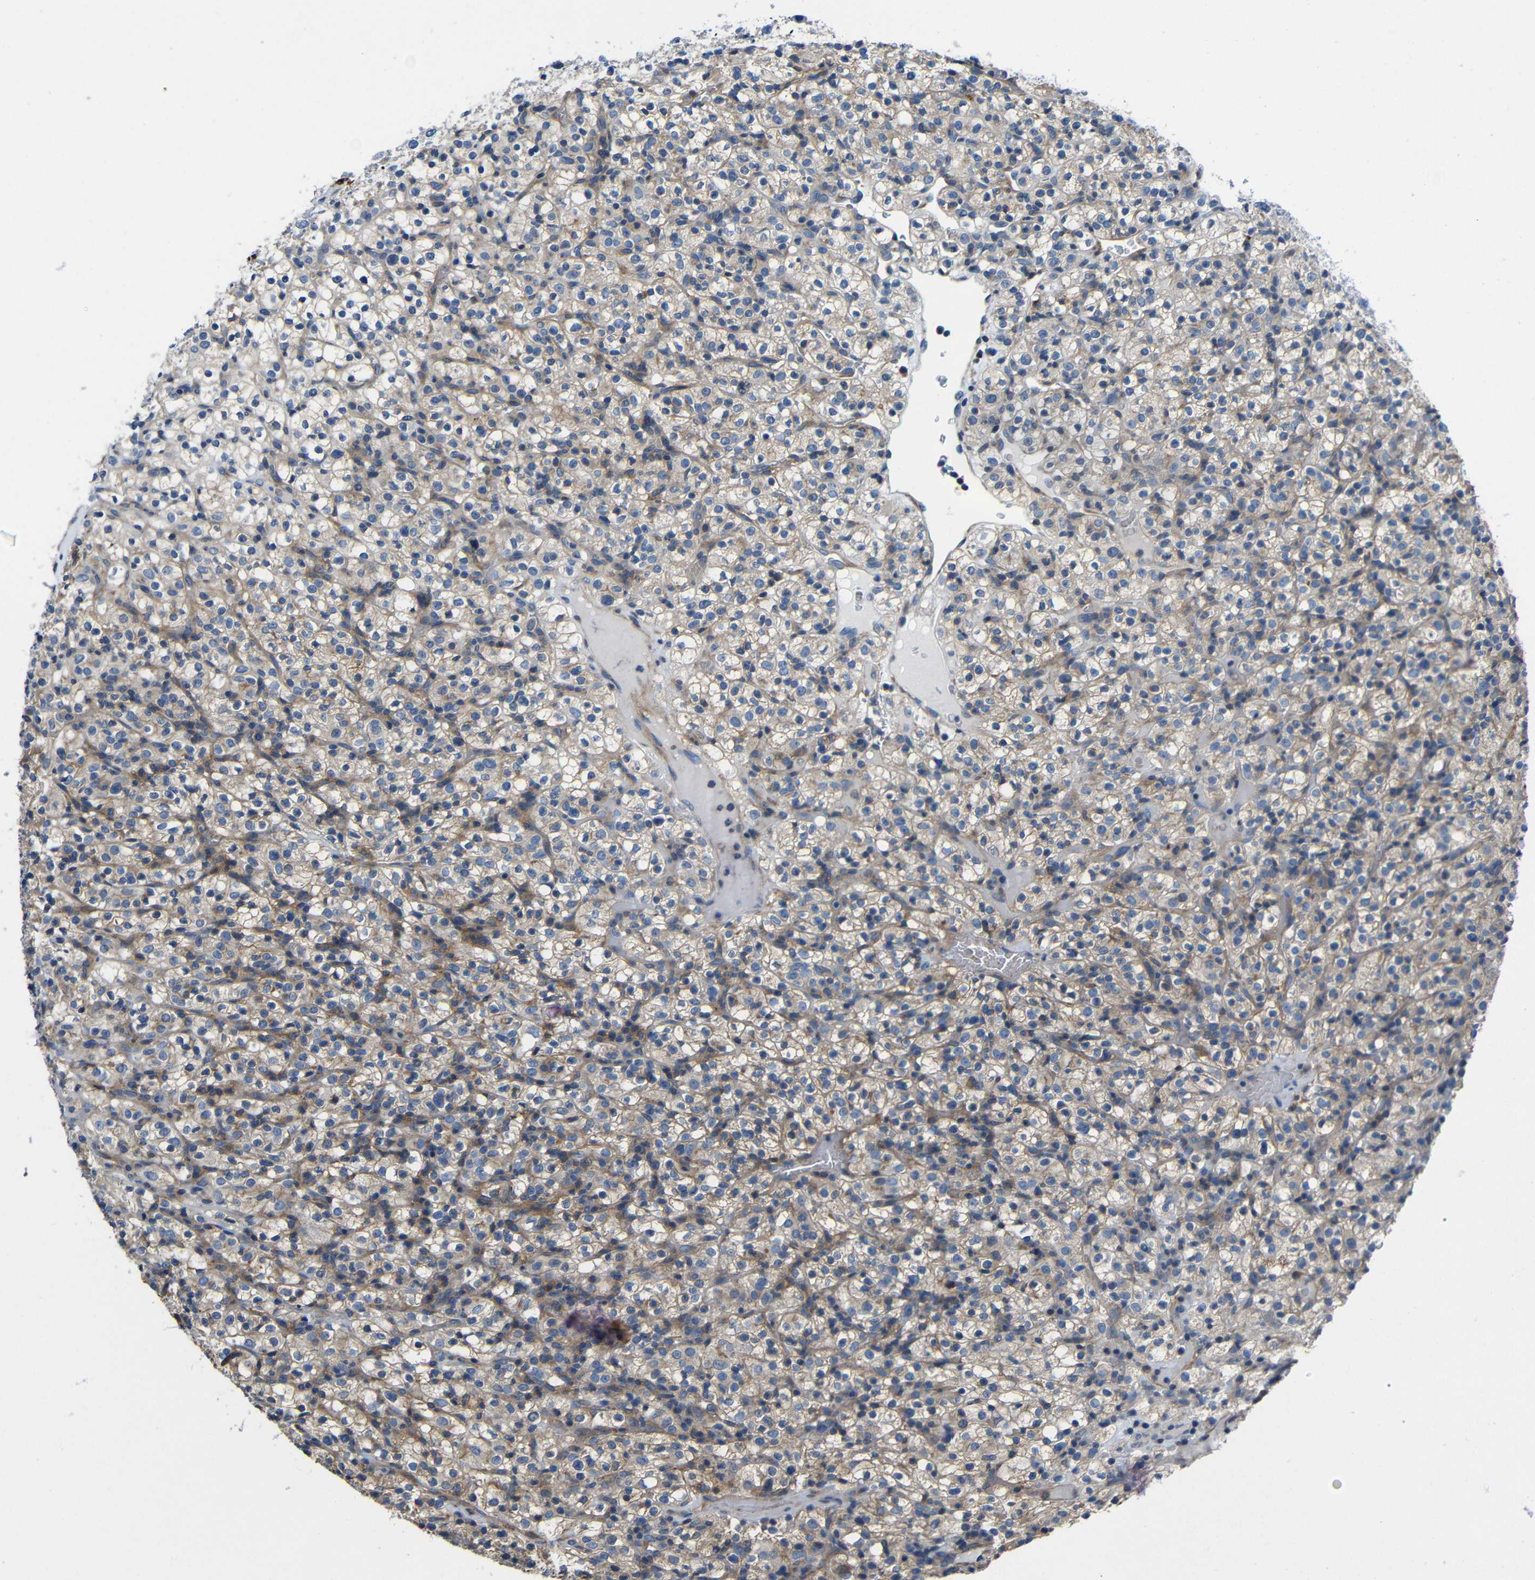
{"staining": {"intensity": "moderate", "quantity": ">75%", "location": "cytoplasmic/membranous"}, "tissue": "renal cancer", "cell_type": "Tumor cells", "image_type": "cancer", "snomed": [{"axis": "morphology", "description": "Normal tissue, NOS"}, {"axis": "morphology", "description": "Adenocarcinoma, NOS"}, {"axis": "topography", "description": "Kidney"}], "caption": "Protein staining exhibits moderate cytoplasmic/membranous staining in about >75% of tumor cells in renal adenocarcinoma.", "gene": "GDI1", "patient": {"sex": "female", "age": 72}}